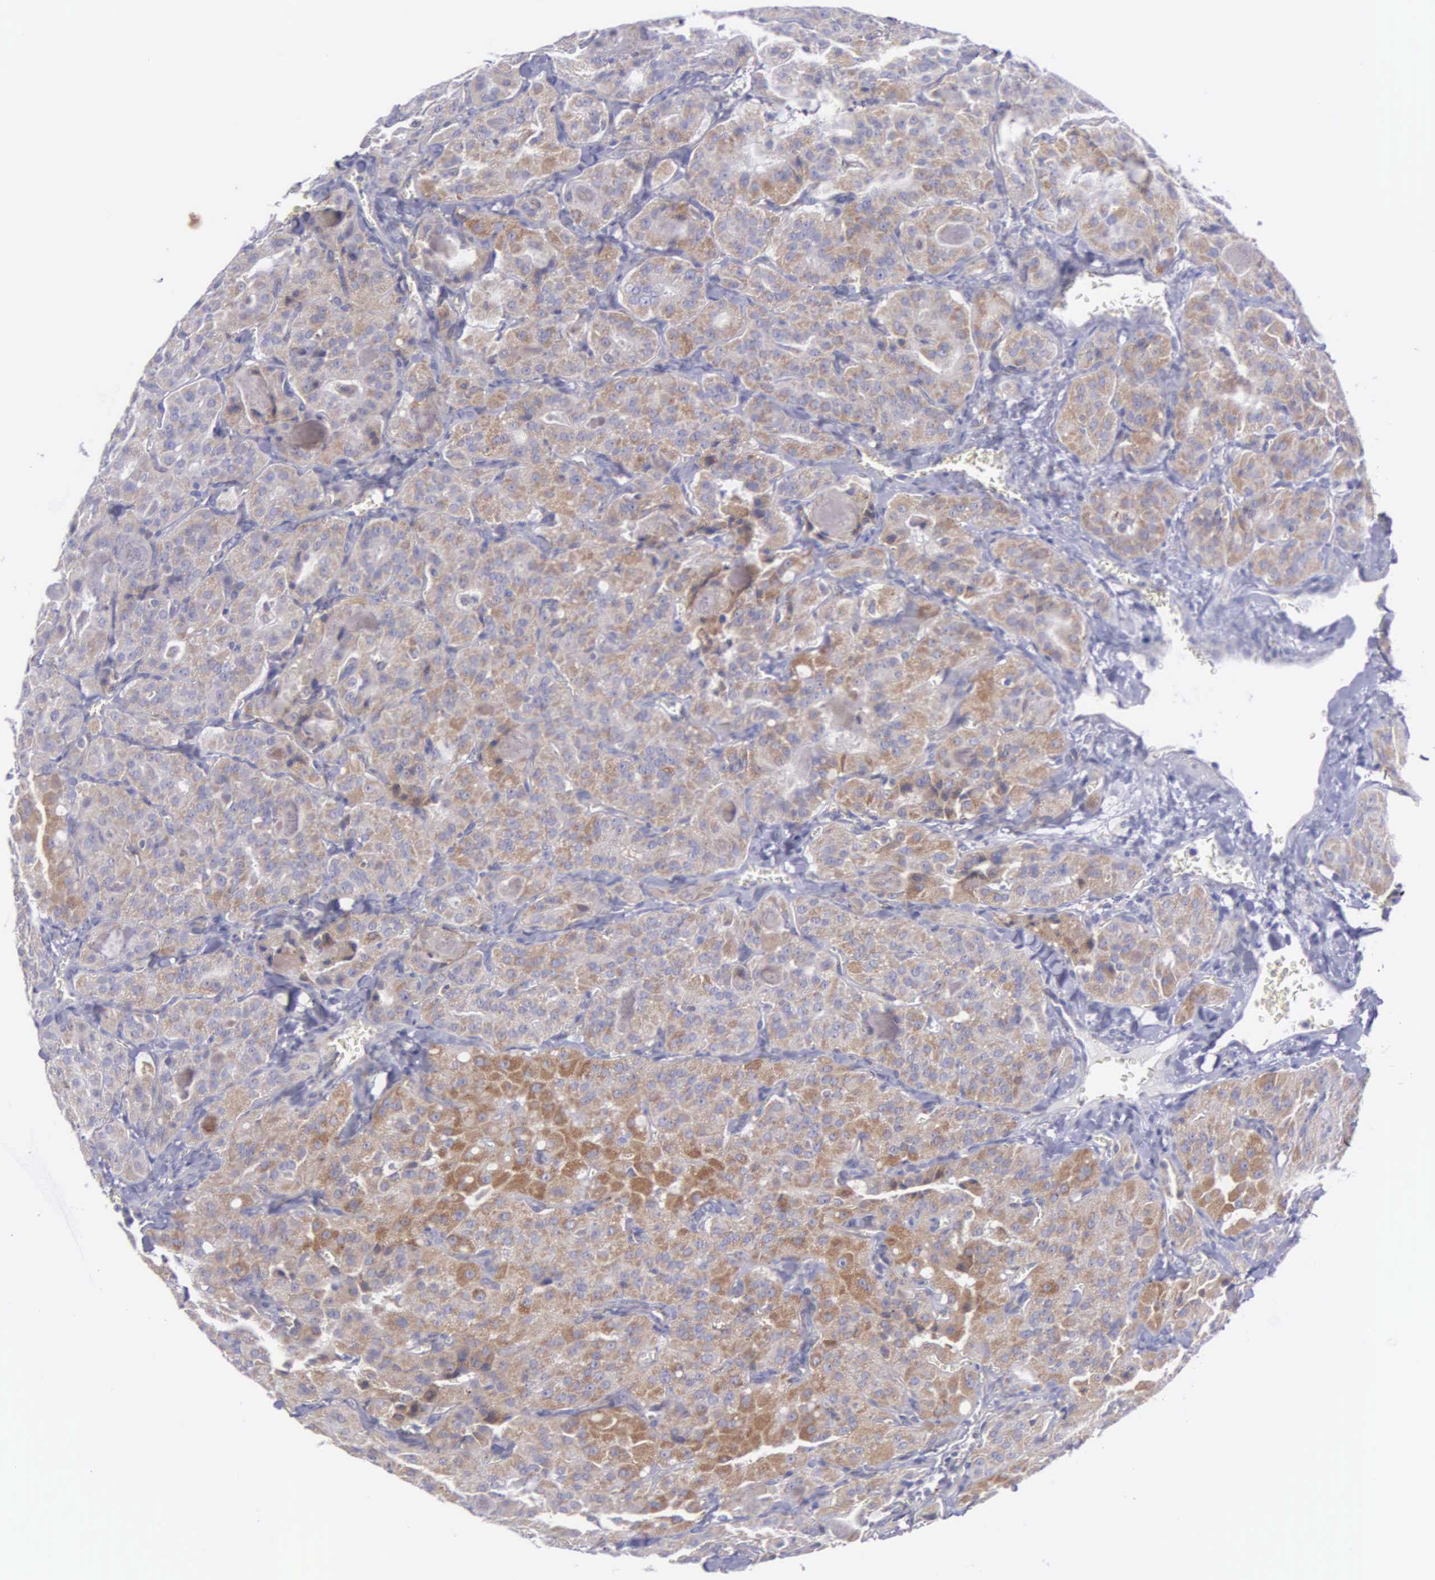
{"staining": {"intensity": "weak", "quantity": ">75%", "location": "cytoplasmic/membranous"}, "tissue": "thyroid cancer", "cell_type": "Tumor cells", "image_type": "cancer", "snomed": [{"axis": "morphology", "description": "Carcinoma, NOS"}, {"axis": "topography", "description": "Thyroid gland"}], "caption": "A micrograph showing weak cytoplasmic/membranous staining in about >75% of tumor cells in thyroid cancer, as visualized by brown immunohistochemical staining.", "gene": "SYNJ2BP", "patient": {"sex": "male", "age": 76}}